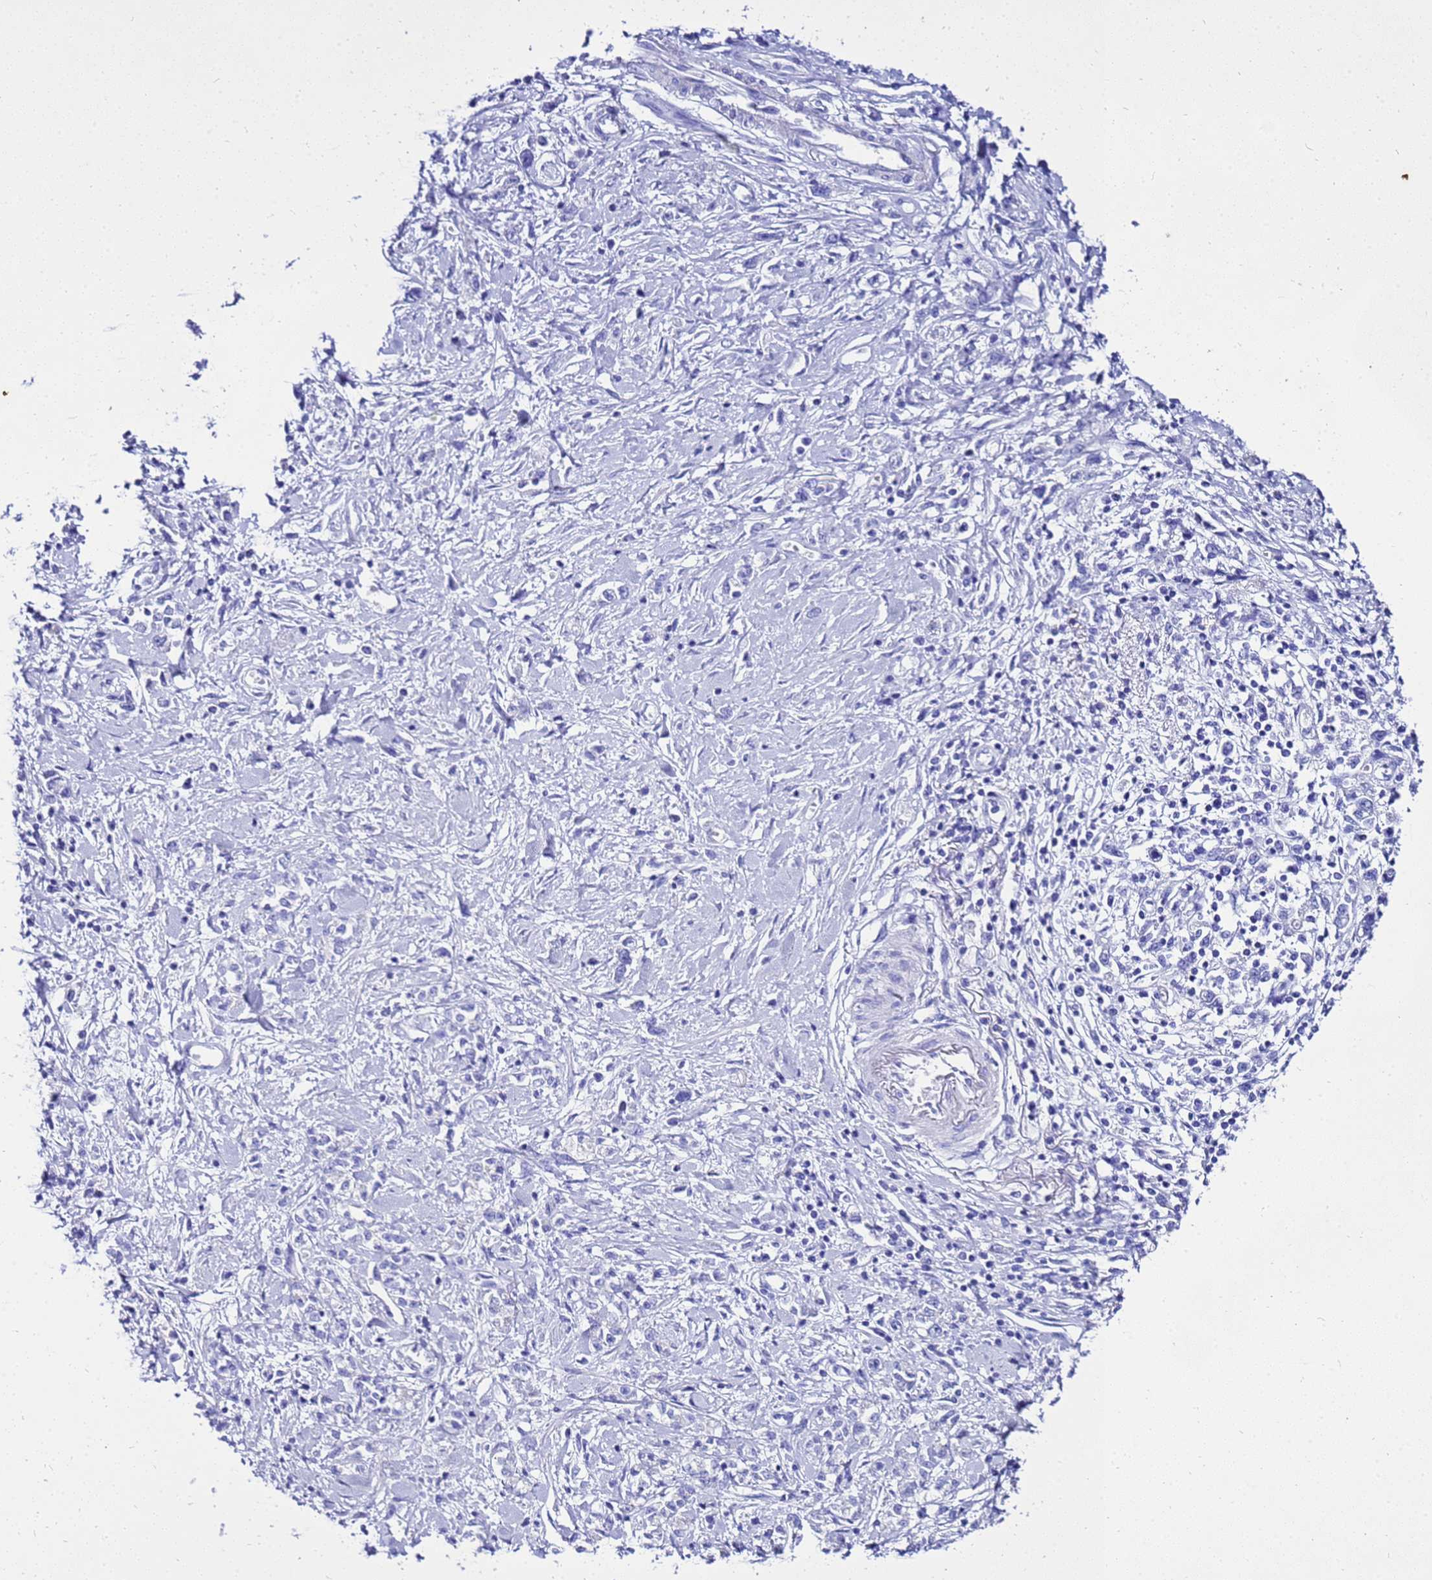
{"staining": {"intensity": "negative", "quantity": "none", "location": "none"}, "tissue": "stomach cancer", "cell_type": "Tumor cells", "image_type": "cancer", "snomed": [{"axis": "morphology", "description": "Adenocarcinoma, NOS"}, {"axis": "topography", "description": "Stomach"}], "caption": "This is an IHC image of human stomach cancer (adenocarcinoma). There is no staining in tumor cells.", "gene": "LIPF", "patient": {"sex": "female", "age": 76}}